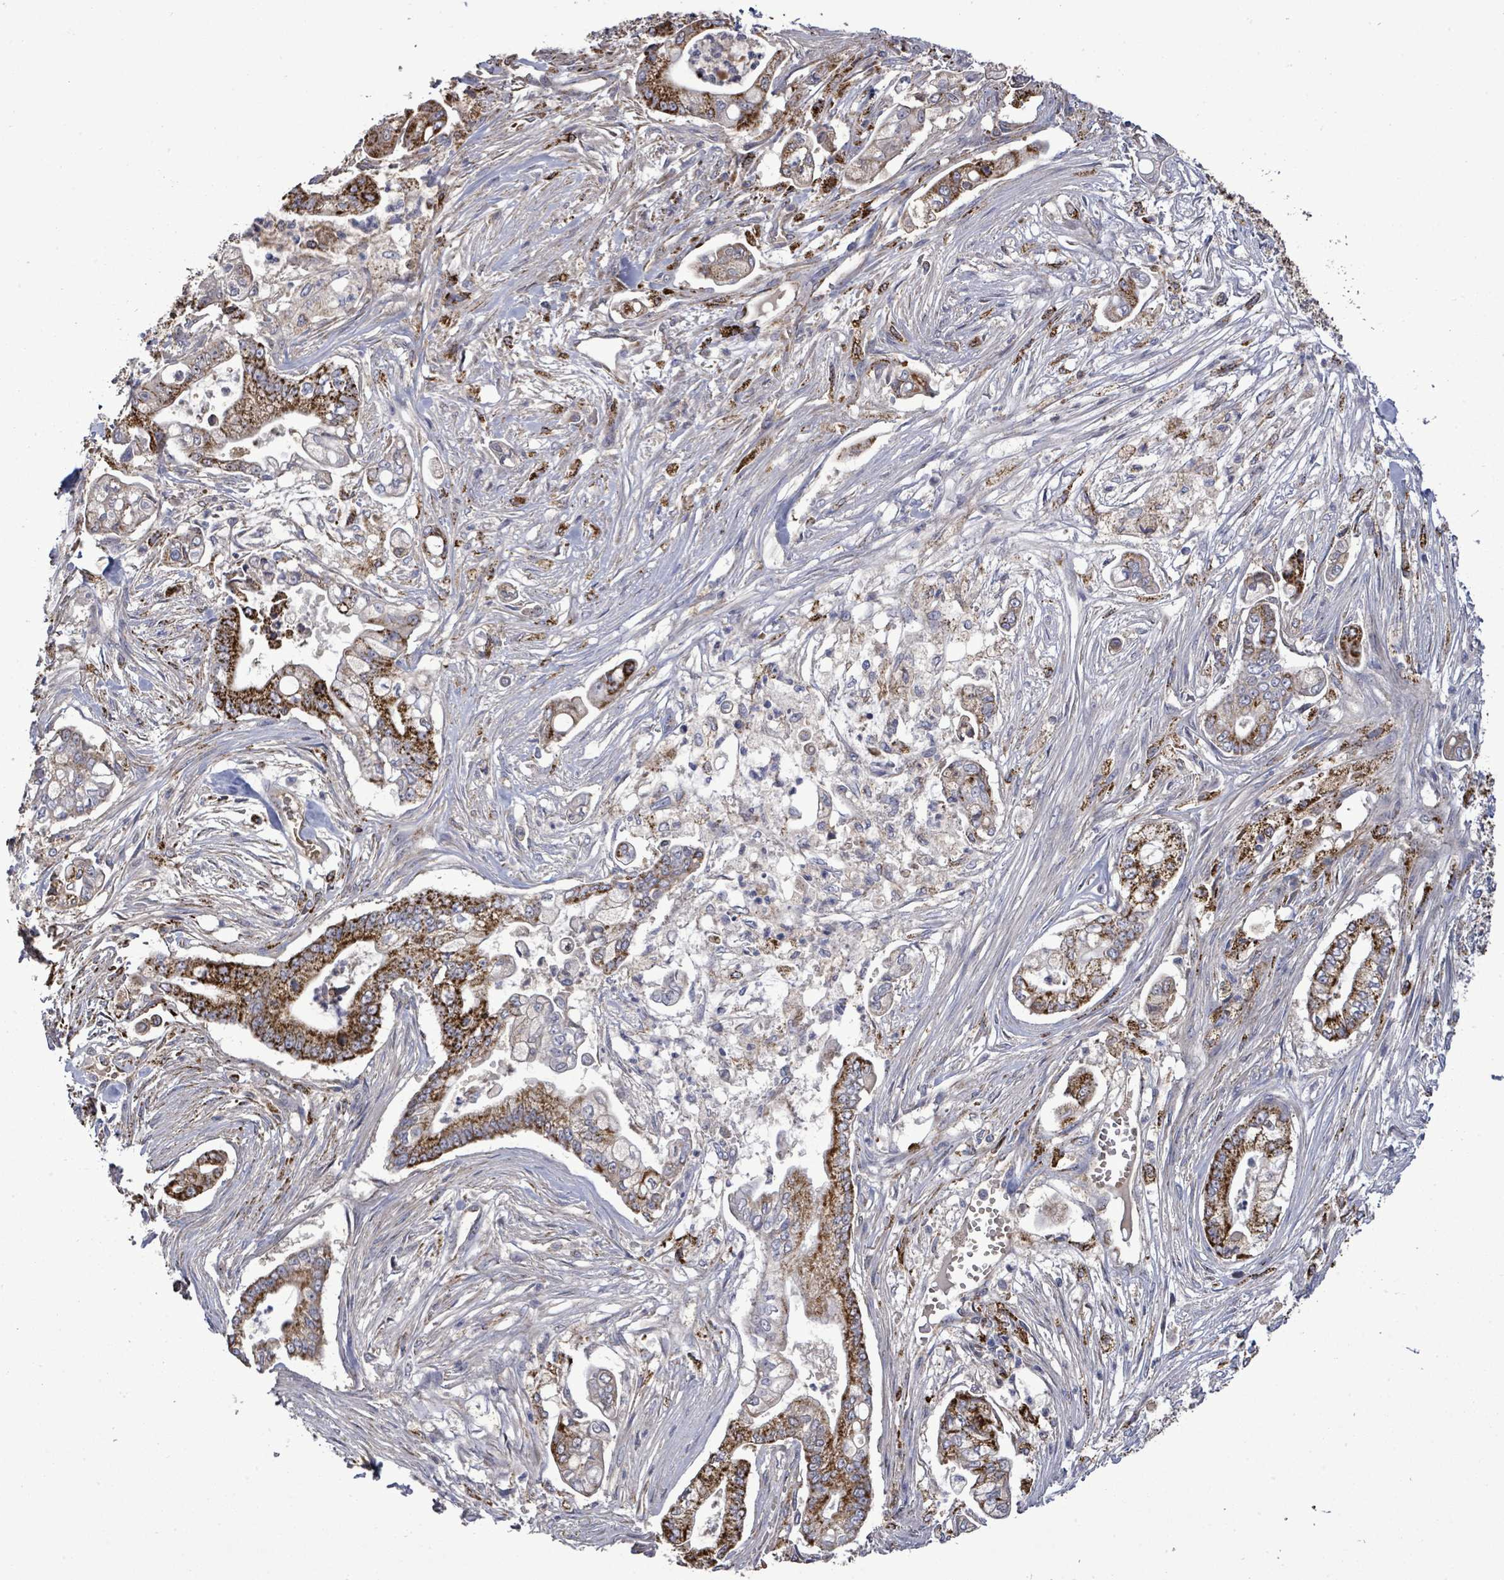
{"staining": {"intensity": "strong", "quantity": "25%-75%", "location": "cytoplasmic/membranous"}, "tissue": "pancreatic cancer", "cell_type": "Tumor cells", "image_type": "cancer", "snomed": [{"axis": "morphology", "description": "Adenocarcinoma, NOS"}, {"axis": "topography", "description": "Pancreas"}], "caption": "Pancreatic cancer stained with a brown dye shows strong cytoplasmic/membranous positive positivity in approximately 25%-75% of tumor cells.", "gene": "MTMR12", "patient": {"sex": "female", "age": 69}}